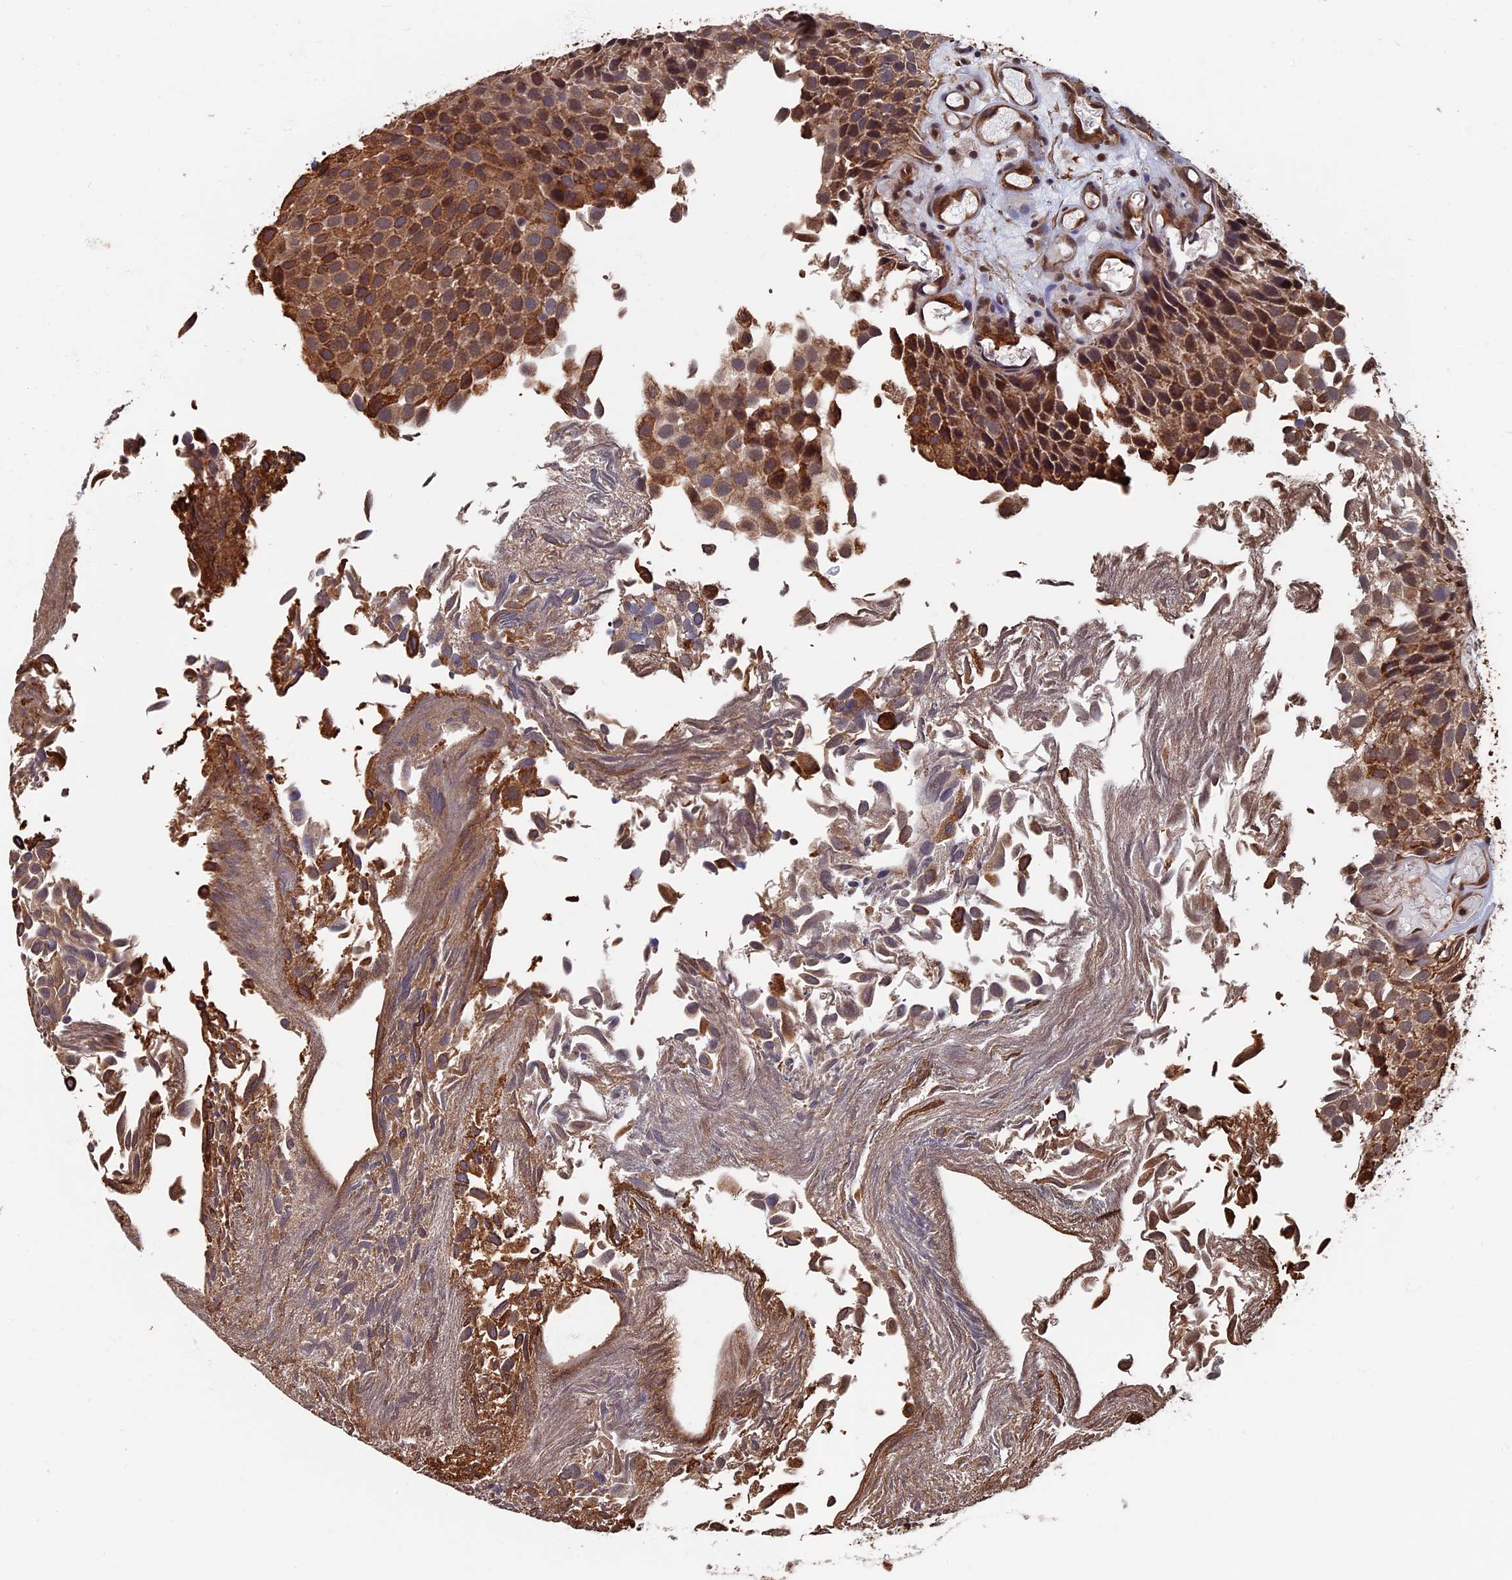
{"staining": {"intensity": "moderate", "quantity": ">75%", "location": "cytoplasmic/membranous,nuclear"}, "tissue": "urothelial cancer", "cell_type": "Tumor cells", "image_type": "cancer", "snomed": [{"axis": "morphology", "description": "Urothelial carcinoma, Low grade"}, {"axis": "topography", "description": "Urinary bladder"}], "caption": "Urothelial cancer stained for a protein demonstrates moderate cytoplasmic/membranous and nuclear positivity in tumor cells.", "gene": "CTDP1", "patient": {"sex": "male", "age": 89}}